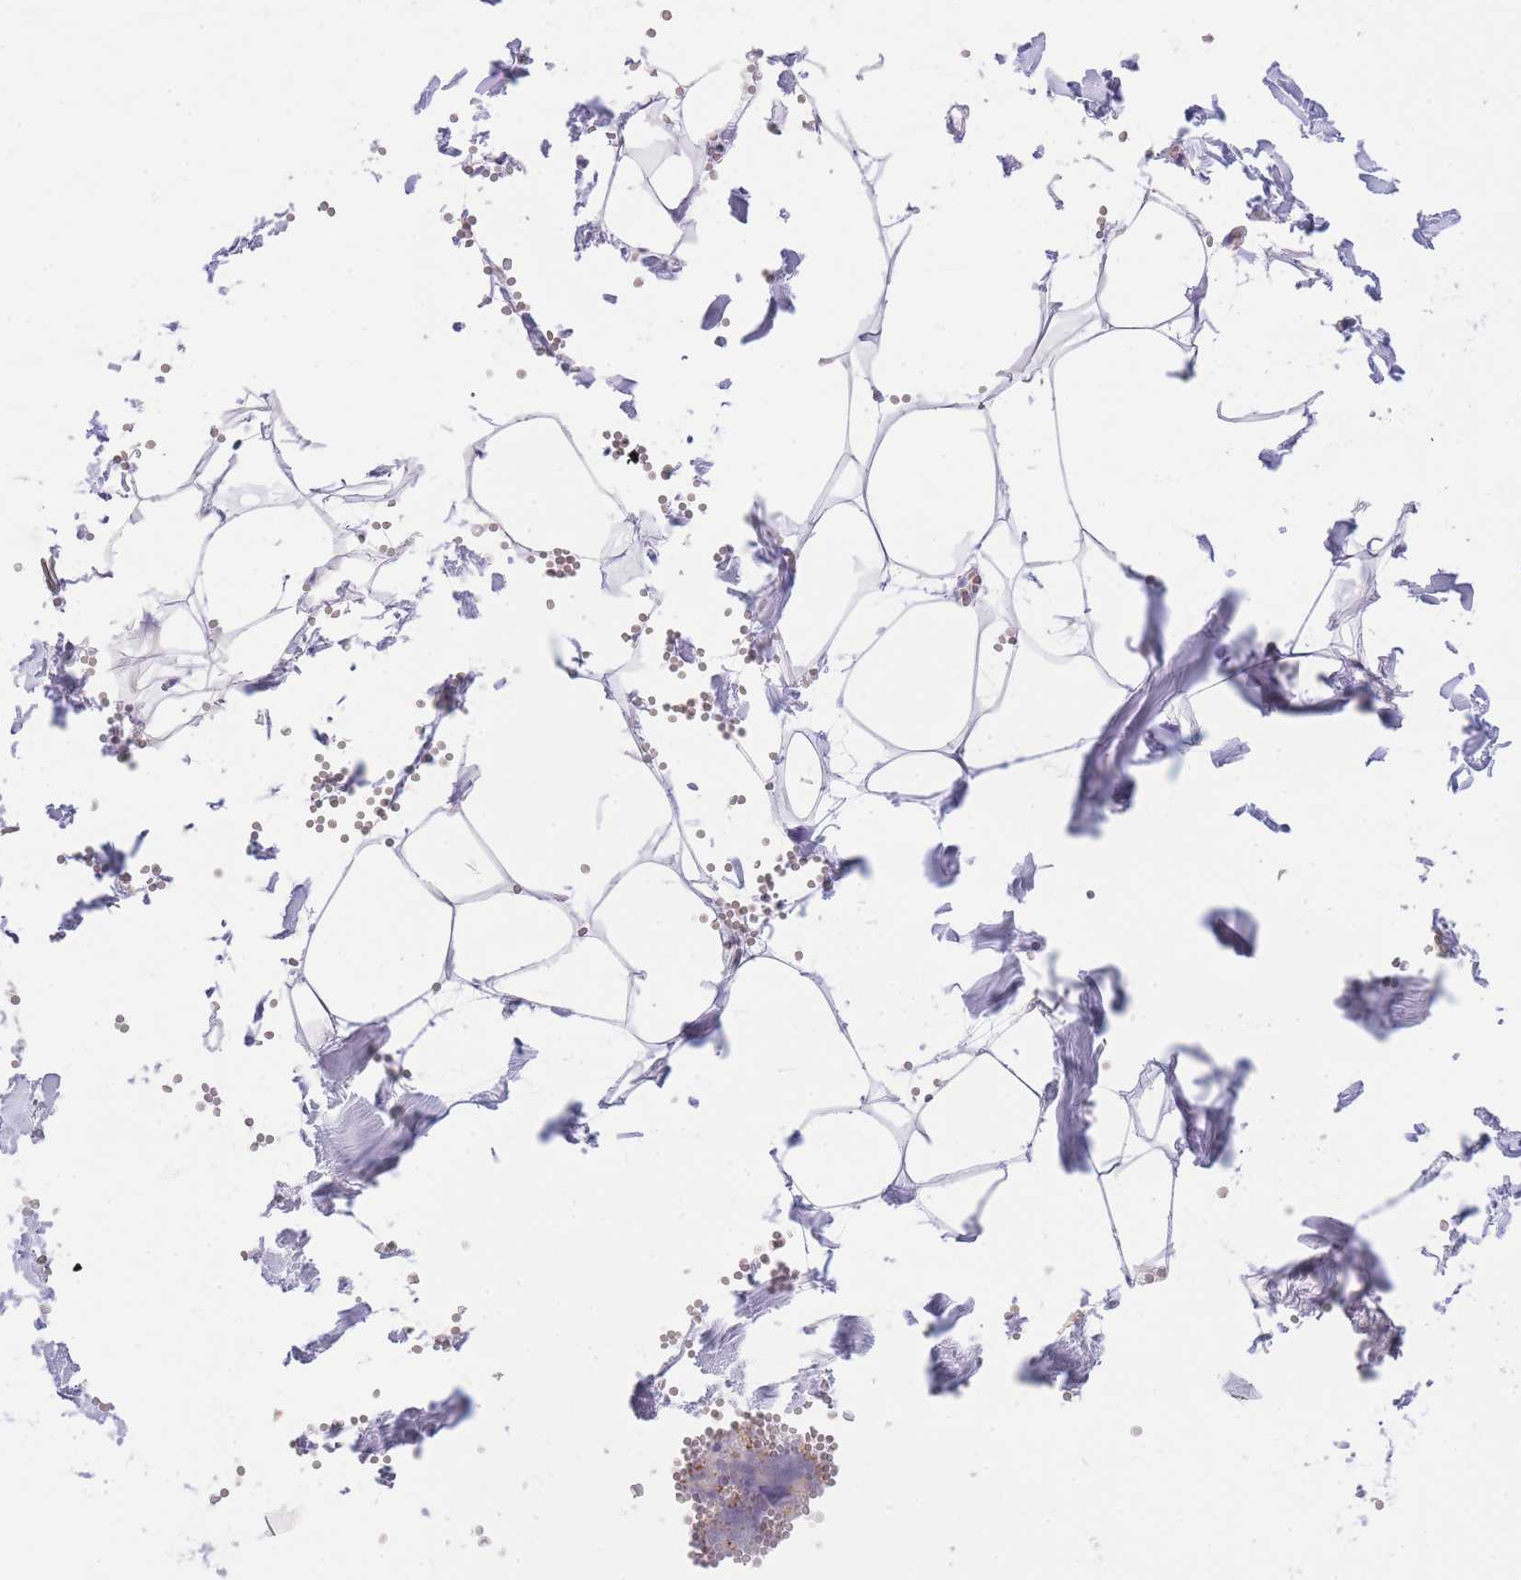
{"staining": {"intensity": "negative", "quantity": "none", "location": "none"}, "tissue": "adipose tissue", "cell_type": "Adipocytes", "image_type": "normal", "snomed": [{"axis": "morphology", "description": "Normal tissue, NOS"}, {"axis": "topography", "description": "Gallbladder"}, {"axis": "topography", "description": "Peripheral nerve tissue"}], "caption": "A high-resolution micrograph shows IHC staining of normal adipose tissue, which shows no significant staining in adipocytes.", "gene": "EPN2", "patient": {"sex": "male", "age": 38}}